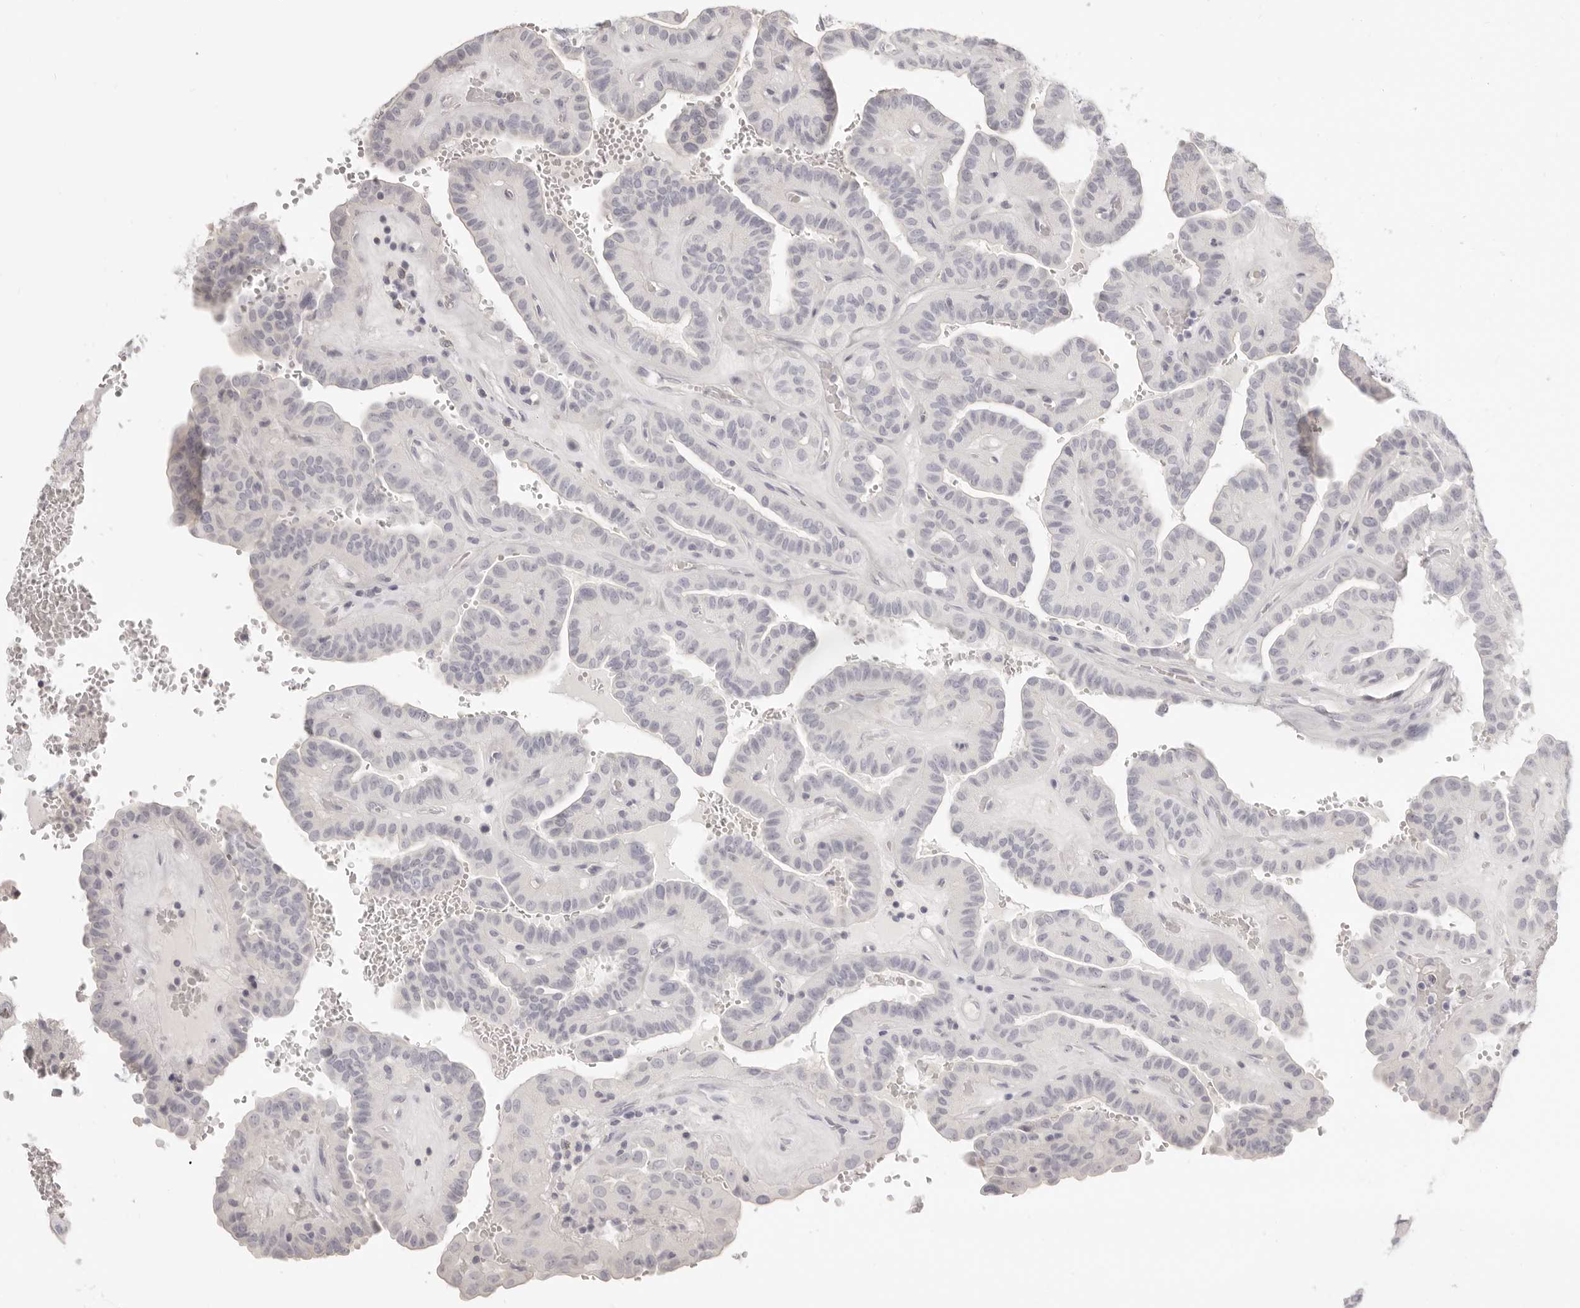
{"staining": {"intensity": "negative", "quantity": "none", "location": "none"}, "tissue": "thyroid cancer", "cell_type": "Tumor cells", "image_type": "cancer", "snomed": [{"axis": "morphology", "description": "Papillary adenocarcinoma, NOS"}, {"axis": "topography", "description": "Thyroid gland"}], "caption": "Immunohistochemistry (IHC) micrograph of neoplastic tissue: human thyroid papillary adenocarcinoma stained with DAB (3,3'-diaminobenzidine) shows no significant protein staining in tumor cells.", "gene": "FABP1", "patient": {"sex": "male", "age": 77}}